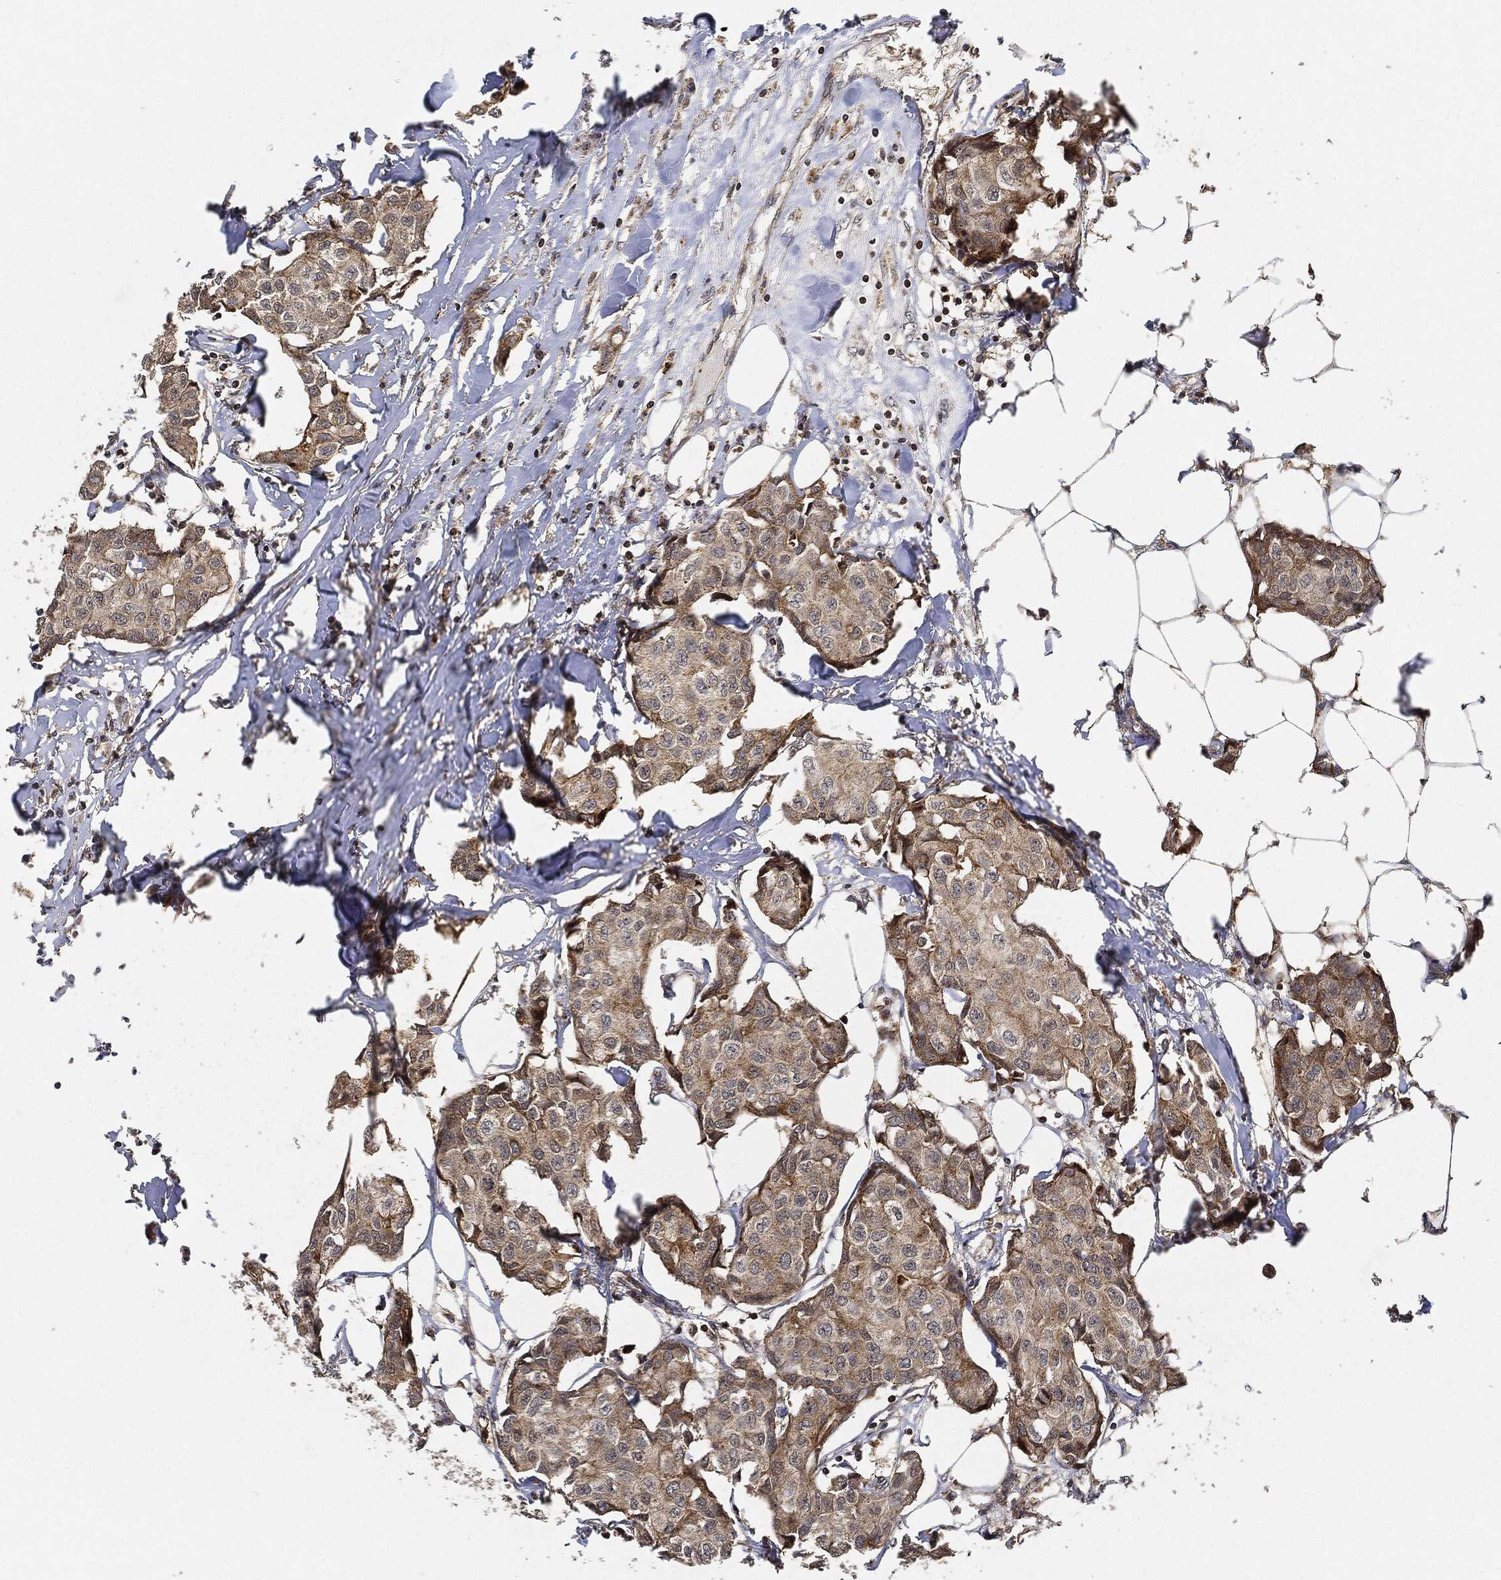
{"staining": {"intensity": "moderate", "quantity": "25%-75%", "location": "cytoplasmic/membranous"}, "tissue": "breast cancer", "cell_type": "Tumor cells", "image_type": "cancer", "snomed": [{"axis": "morphology", "description": "Duct carcinoma"}, {"axis": "topography", "description": "Breast"}], "caption": "Immunohistochemical staining of human breast cancer demonstrates medium levels of moderate cytoplasmic/membranous positivity in approximately 25%-75% of tumor cells.", "gene": "MAP3K3", "patient": {"sex": "female", "age": 80}}